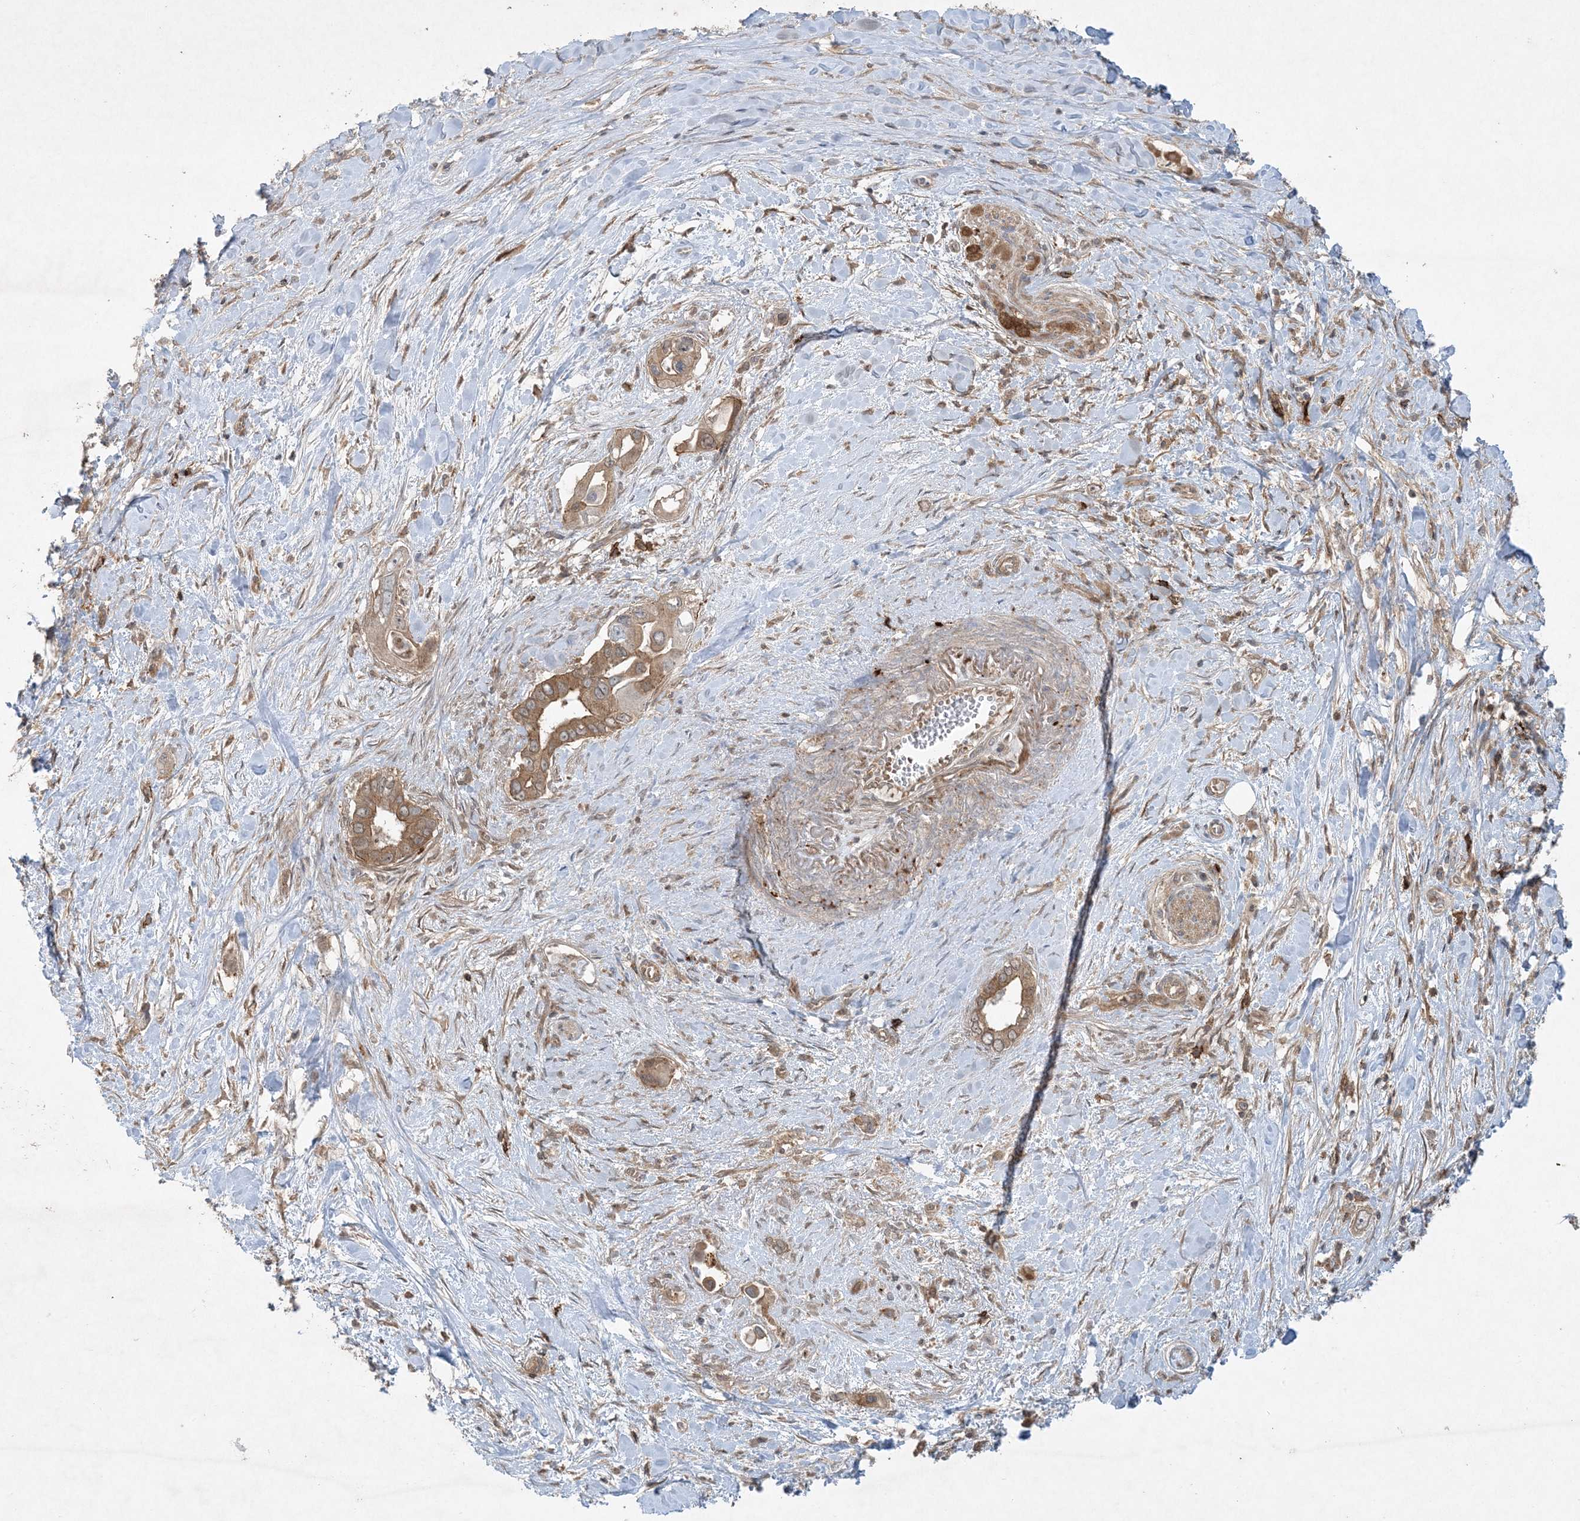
{"staining": {"intensity": "moderate", "quantity": ">75%", "location": "cytoplasmic/membranous"}, "tissue": "pancreatic cancer", "cell_type": "Tumor cells", "image_type": "cancer", "snomed": [{"axis": "morphology", "description": "Inflammation, NOS"}, {"axis": "morphology", "description": "Adenocarcinoma, NOS"}, {"axis": "topography", "description": "Pancreas"}], "caption": "An image of adenocarcinoma (pancreatic) stained for a protein displays moderate cytoplasmic/membranous brown staining in tumor cells.", "gene": "STAM2", "patient": {"sex": "female", "age": 56}}